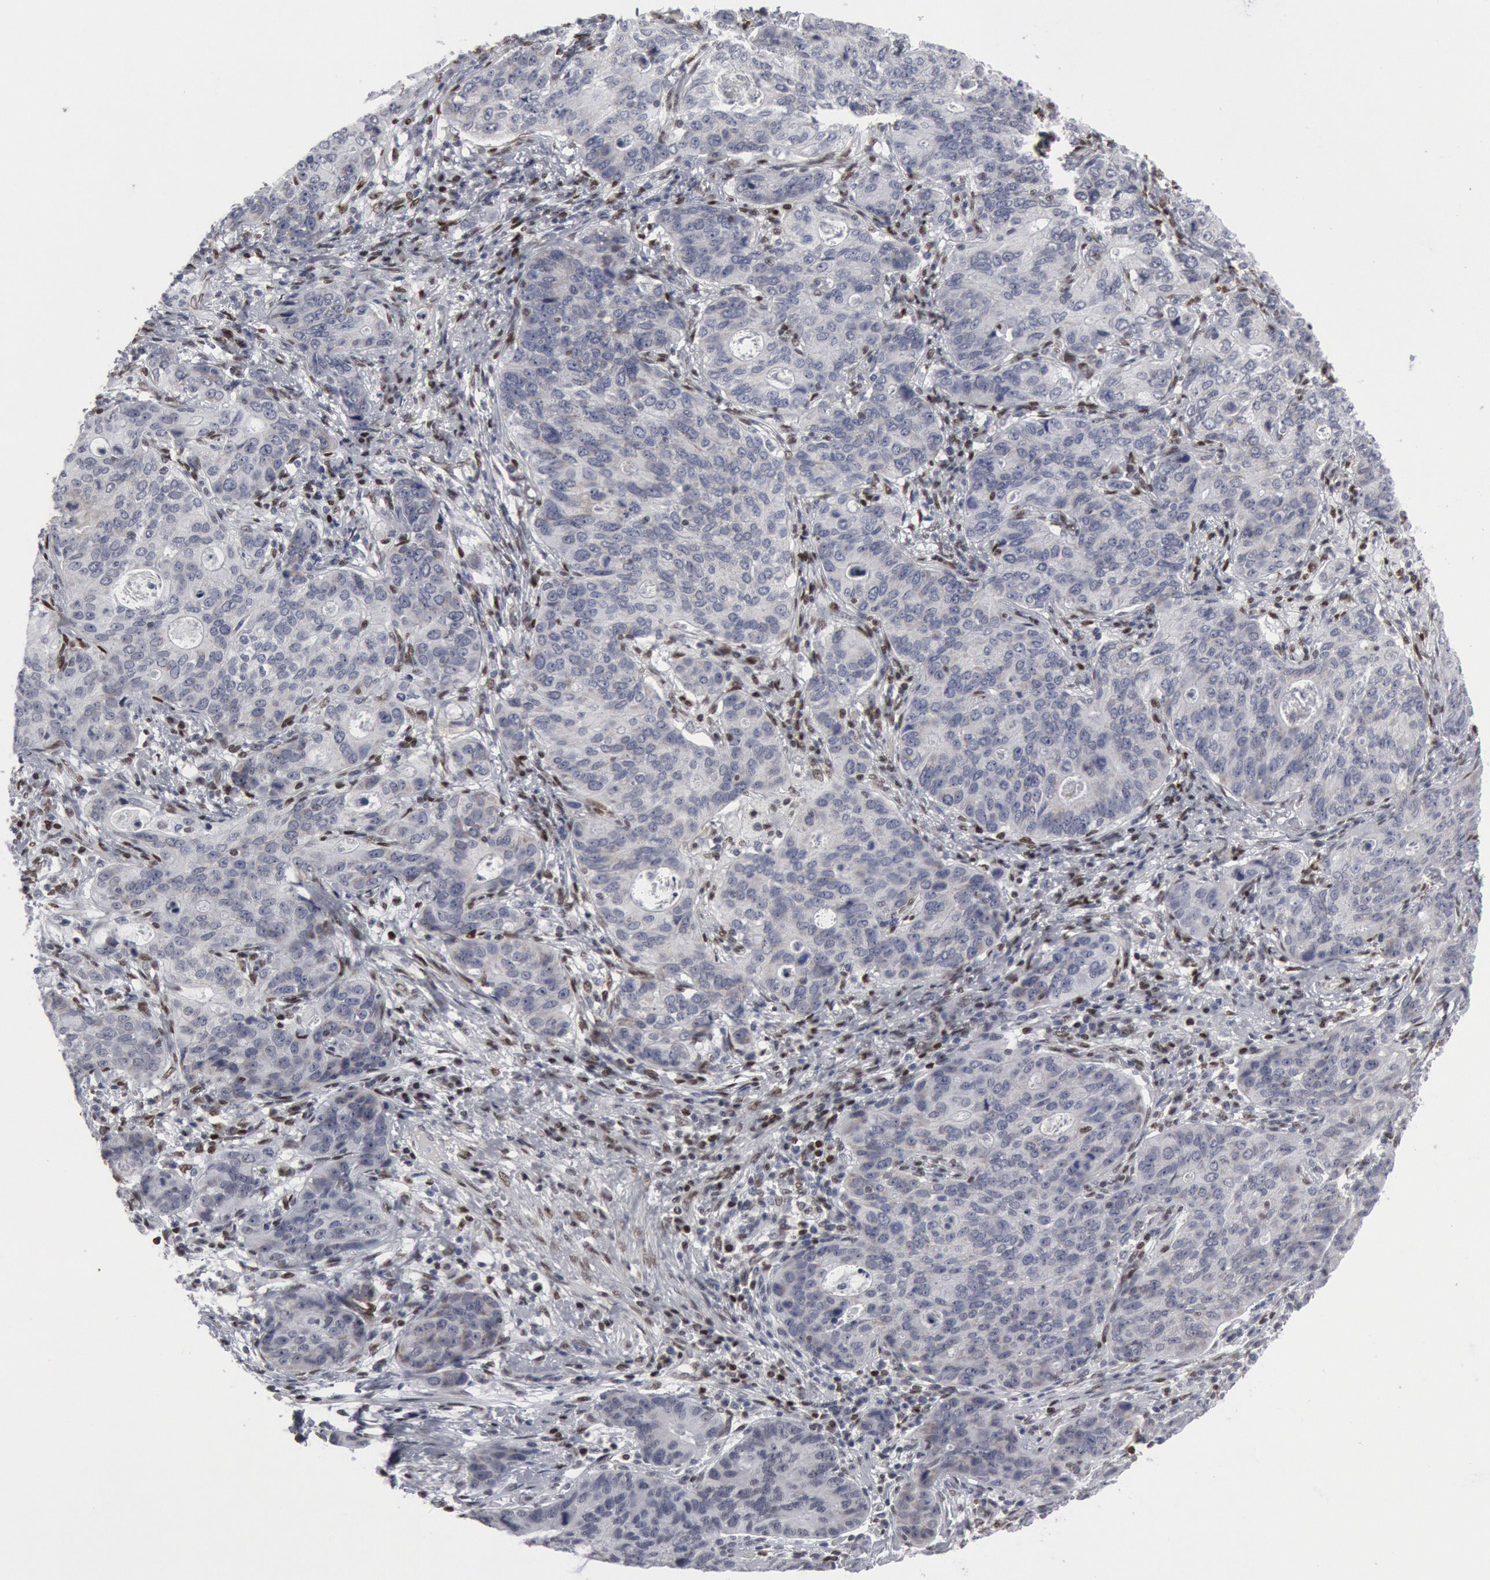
{"staining": {"intensity": "negative", "quantity": "none", "location": "none"}, "tissue": "stomach cancer", "cell_type": "Tumor cells", "image_type": "cancer", "snomed": [{"axis": "morphology", "description": "Adenocarcinoma, NOS"}, {"axis": "topography", "description": "Esophagus"}, {"axis": "topography", "description": "Stomach"}], "caption": "Immunohistochemistry image of neoplastic tissue: human adenocarcinoma (stomach) stained with DAB reveals no significant protein expression in tumor cells.", "gene": "MECP2", "patient": {"sex": "male", "age": 74}}